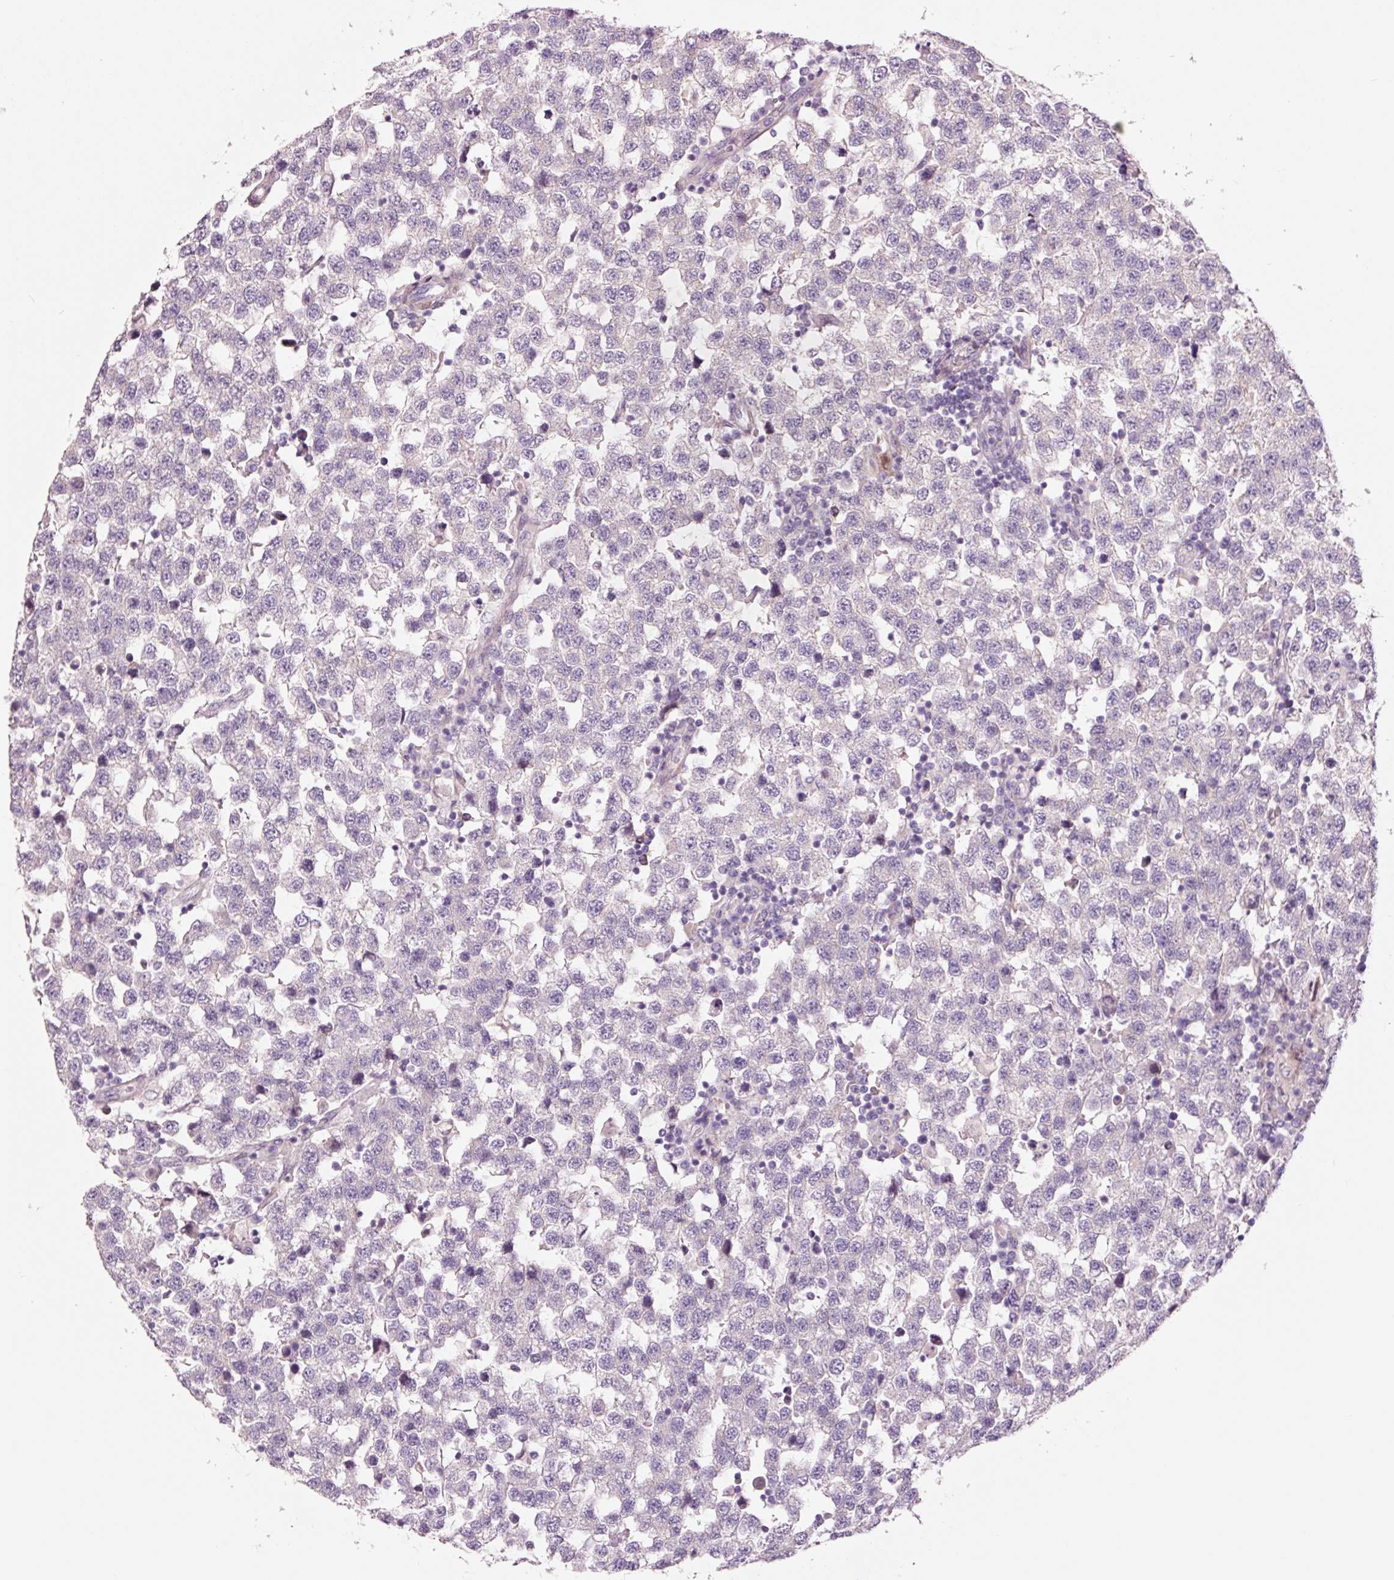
{"staining": {"intensity": "negative", "quantity": "none", "location": "none"}, "tissue": "testis cancer", "cell_type": "Tumor cells", "image_type": "cancer", "snomed": [{"axis": "morphology", "description": "Seminoma, NOS"}, {"axis": "topography", "description": "Testis"}], "caption": "High power microscopy histopathology image of an immunohistochemistry image of testis cancer, revealing no significant positivity in tumor cells. Brightfield microscopy of immunohistochemistry (IHC) stained with DAB (3,3'-diaminobenzidine) (brown) and hematoxylin (blue), captured at high magnification.", "gene": "DAPP1", "patient": {"sex": "male", "age": 34}}